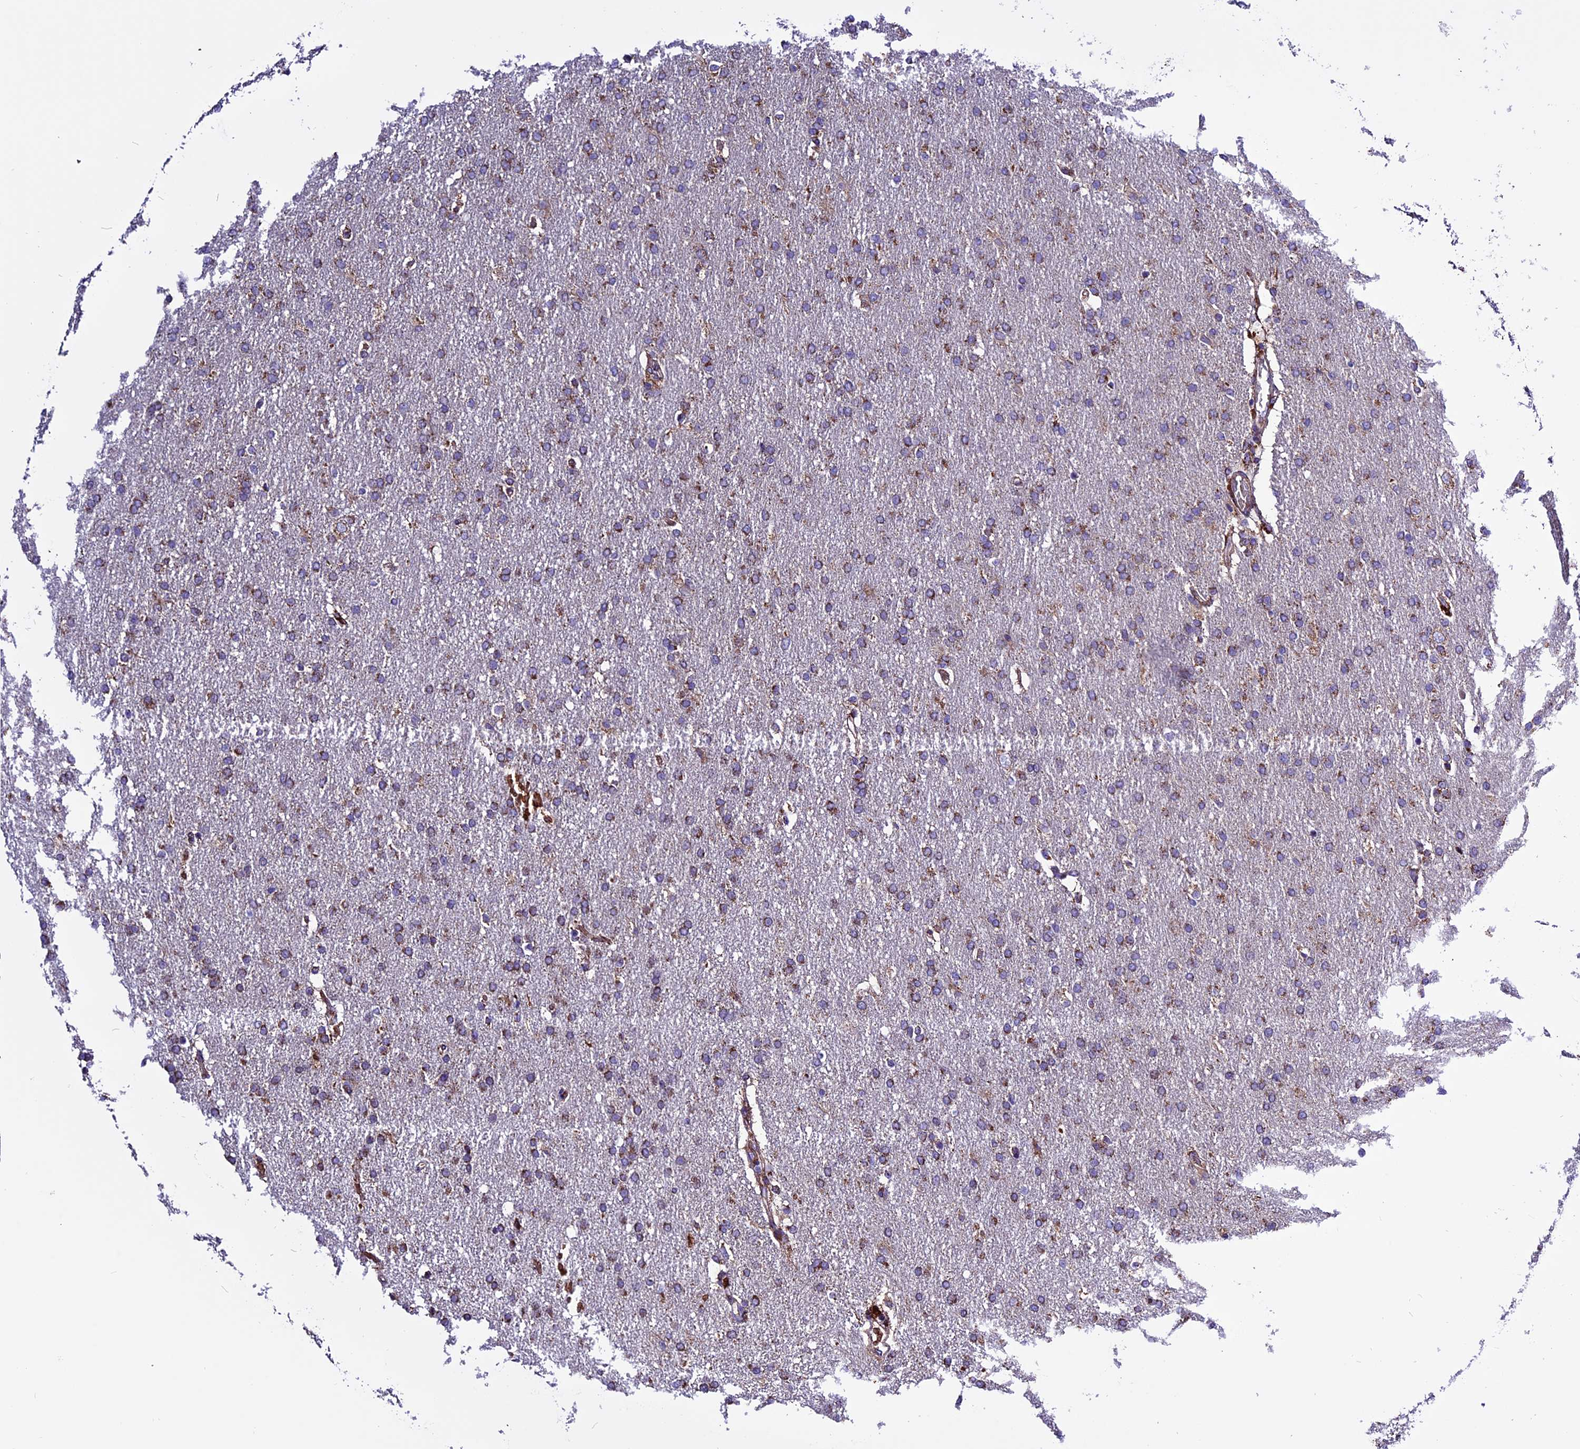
{"staining": {"intensity": "moderate", "quantity": ">75%", "location": "cytoplasmic/membranous"}, "tissue": "glioma", "cell_type": "Tumor cells", "image_type": "cancer", "snomed": [{"axis": "morphology", "description": "Glioma, malignant, High grade"}, {"axis": "topography", "description": "Brain"}], "caption": "Immunohistochemical staining of high-grade glioma (malignant) reveals medium levels of moderate cytoplasmic/membranous protein positivity in approximately >75% of tumor cells.", "gene": "CX3CL1", "patient": {"sex": "male", "age": 72}}